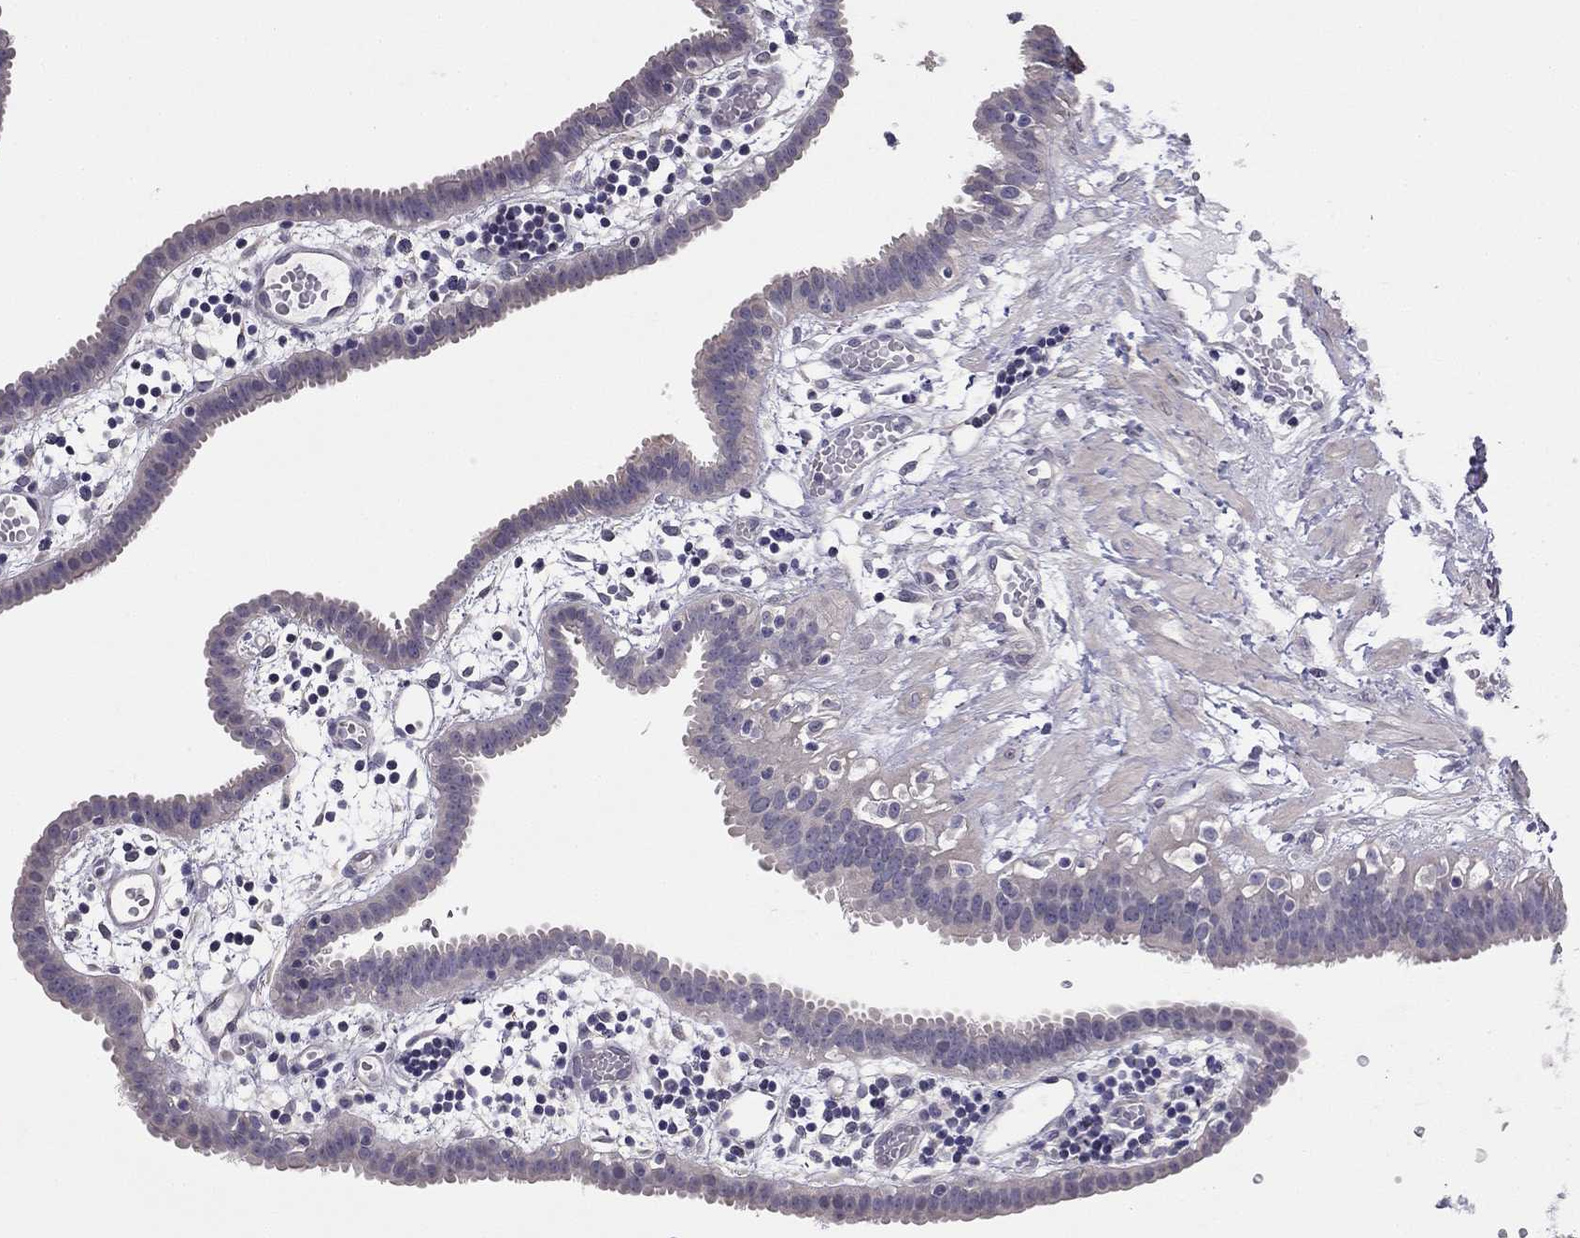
{"staining": {"intensity": "negative", "quantity": "none", "location": "none"}, "tissue": "fallopian tube", "cell_type": "Glandular cells", "image_type": "normal", "snomed": [{"axis": "morphology", "description": "Normal tissue, NOS"}, {"axis": "topography", "description": "Fallopian tube"}], "caption": "A photomicrograph of fallopian tube stained for a protein exhibits no brown staining in glandular cells. The staining is performed using DAB (3,3'-diaminobenzidine) brown chromogen with nuclei counter-stained in using hematoxylin.", "gene": "HSFX1", "patient": {"sex": "female", "age": 37}}